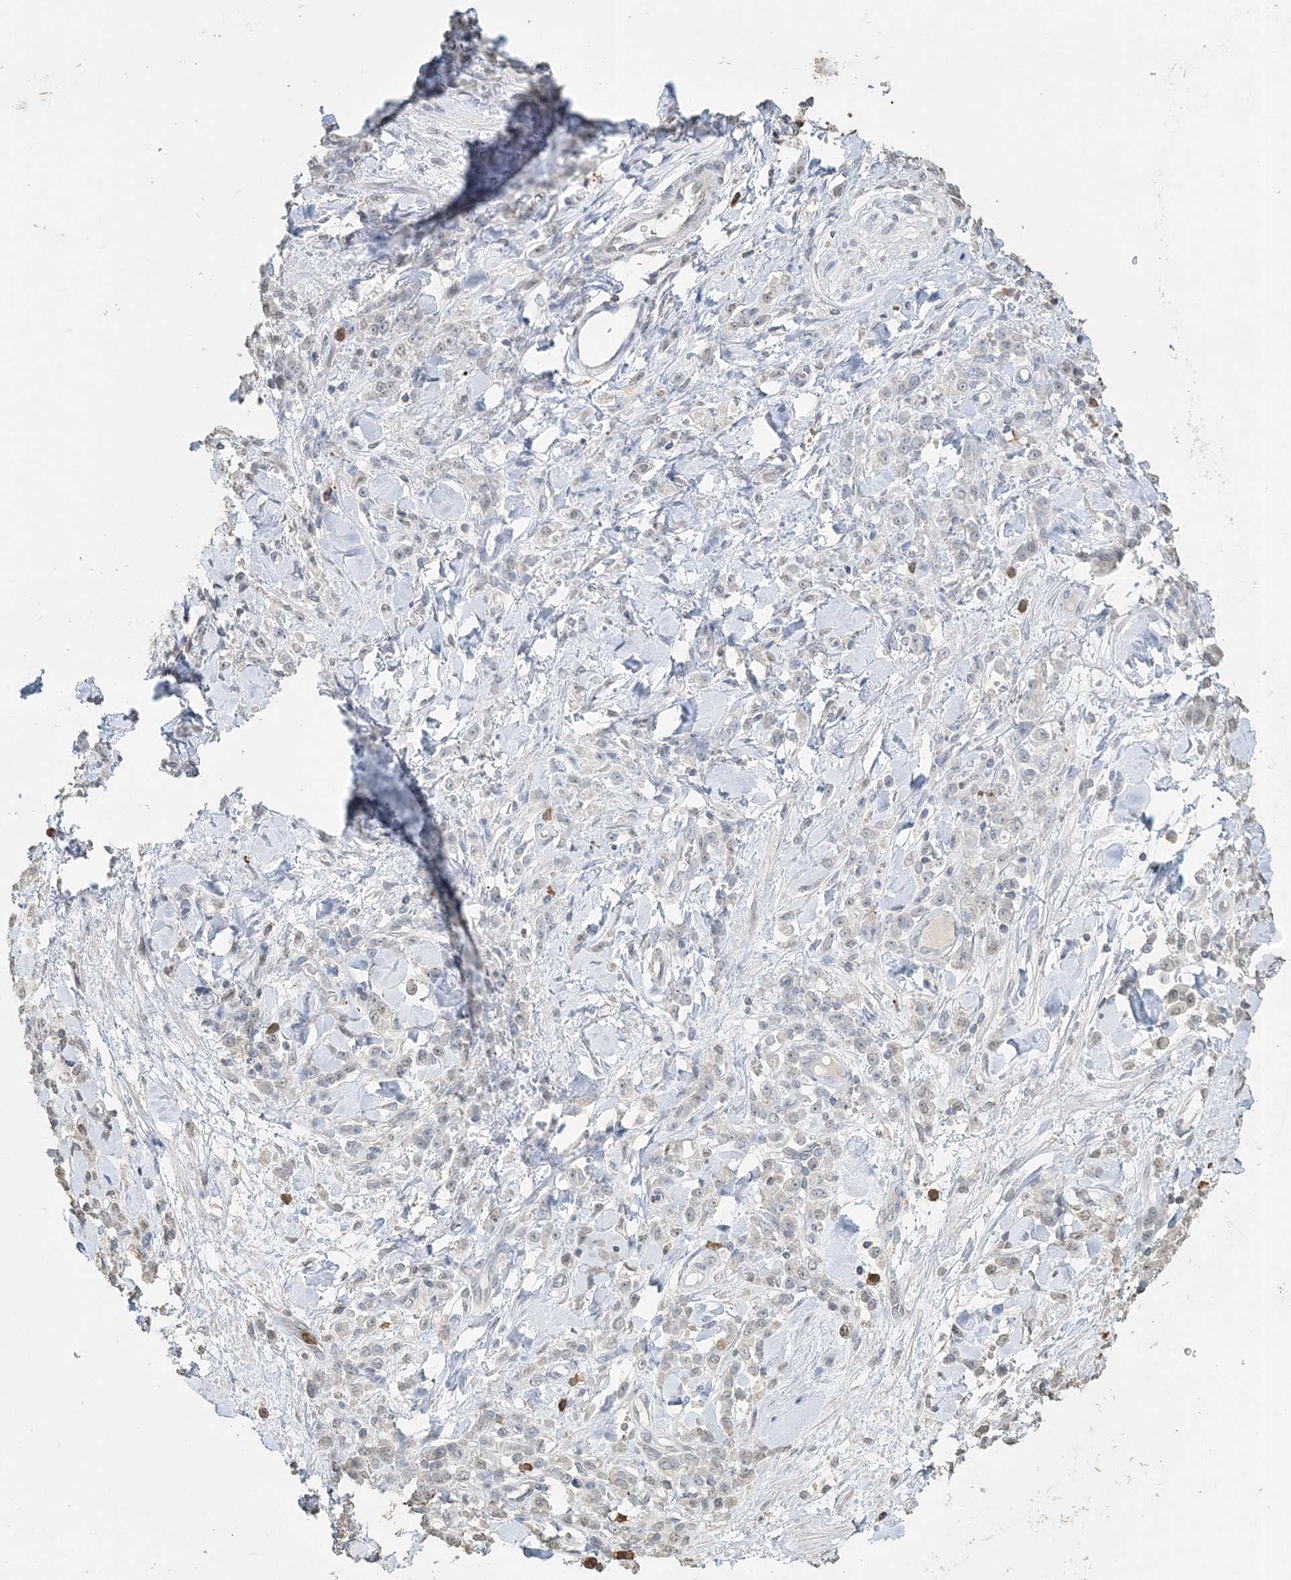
{"staining": {"intensity": "negative", "quantity": "none", "location": "none"}, "tissue": "stomach cancer", "cell_type": "Tumor cells", "image_type": "cancer", "snomed": [{"axis": "morphology", "description": "Normal tissue, NOS"}, {"axis": "morphology", "description": "Adenocarcinoma, NOS"}, {"axis": "topography", "description": "Stomach"}], "caption": "Immunohistochemical staining of stomach adenocarcinoma shows no significant staining in tumor cells.", "gene": "FAM110A", "patient": {"sex": "male", "age": 82}}